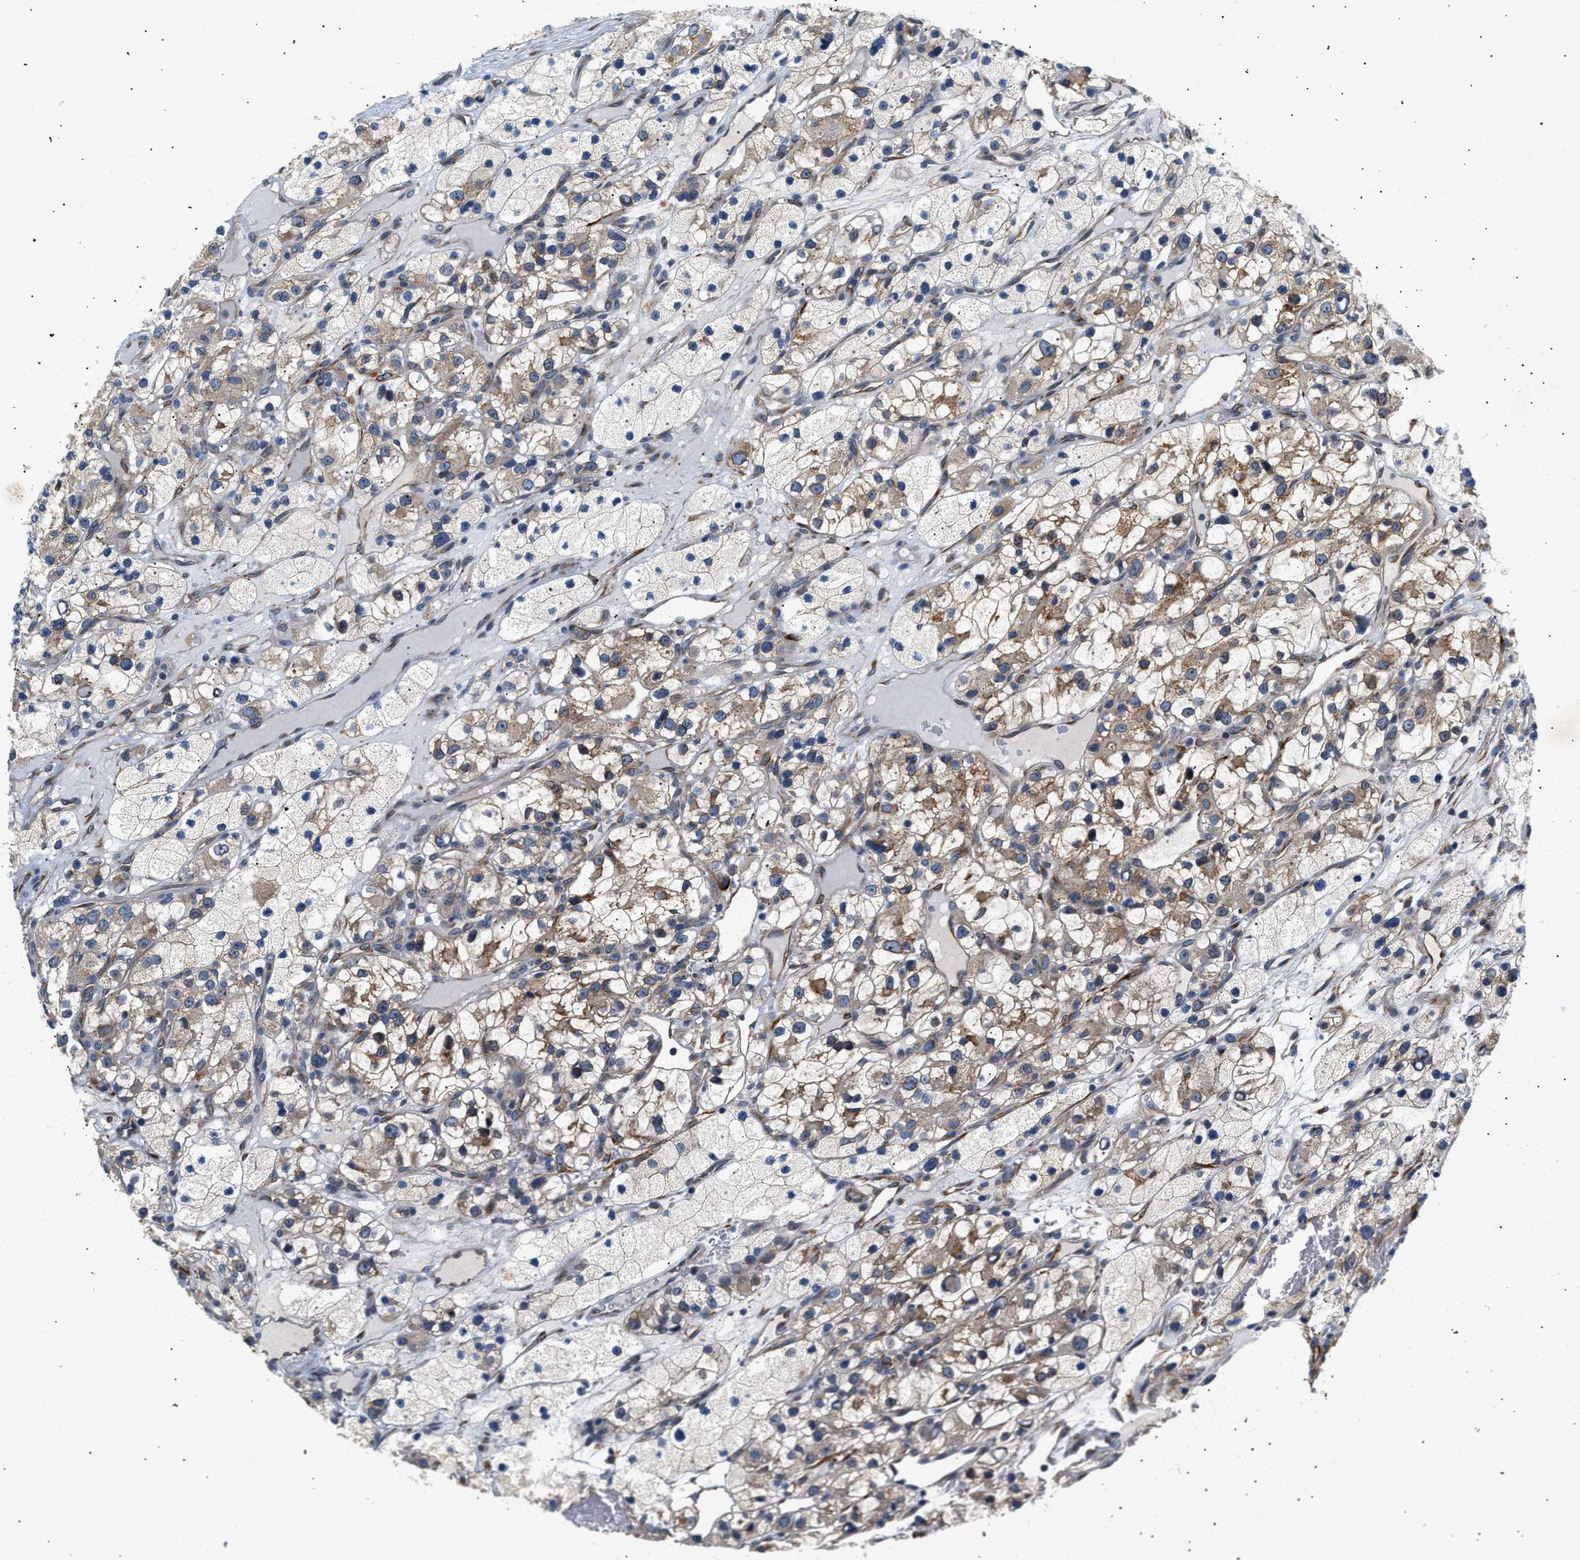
{"staining": {"intensity": "weak", "quantity": "25%-75%", "location": "cytoplasmic/membranous"}, "tissue": "renal cancer", "cell_type": "Tumor cells", "image_type": "cancer", "snomed": [{"axis": "morphology", "description": "Adenocarcinoma, NOS"}, {"axis": "topography", "description": "Kidney"}], "caption": "Protein staining demonstrates weak cytoplasmic/membranous positivity in approximately 25%-75% of tumor cells in adenocarcinoma (renal).", "gene": "IFT74", "patient": {"sex": "female", "age": 57}}